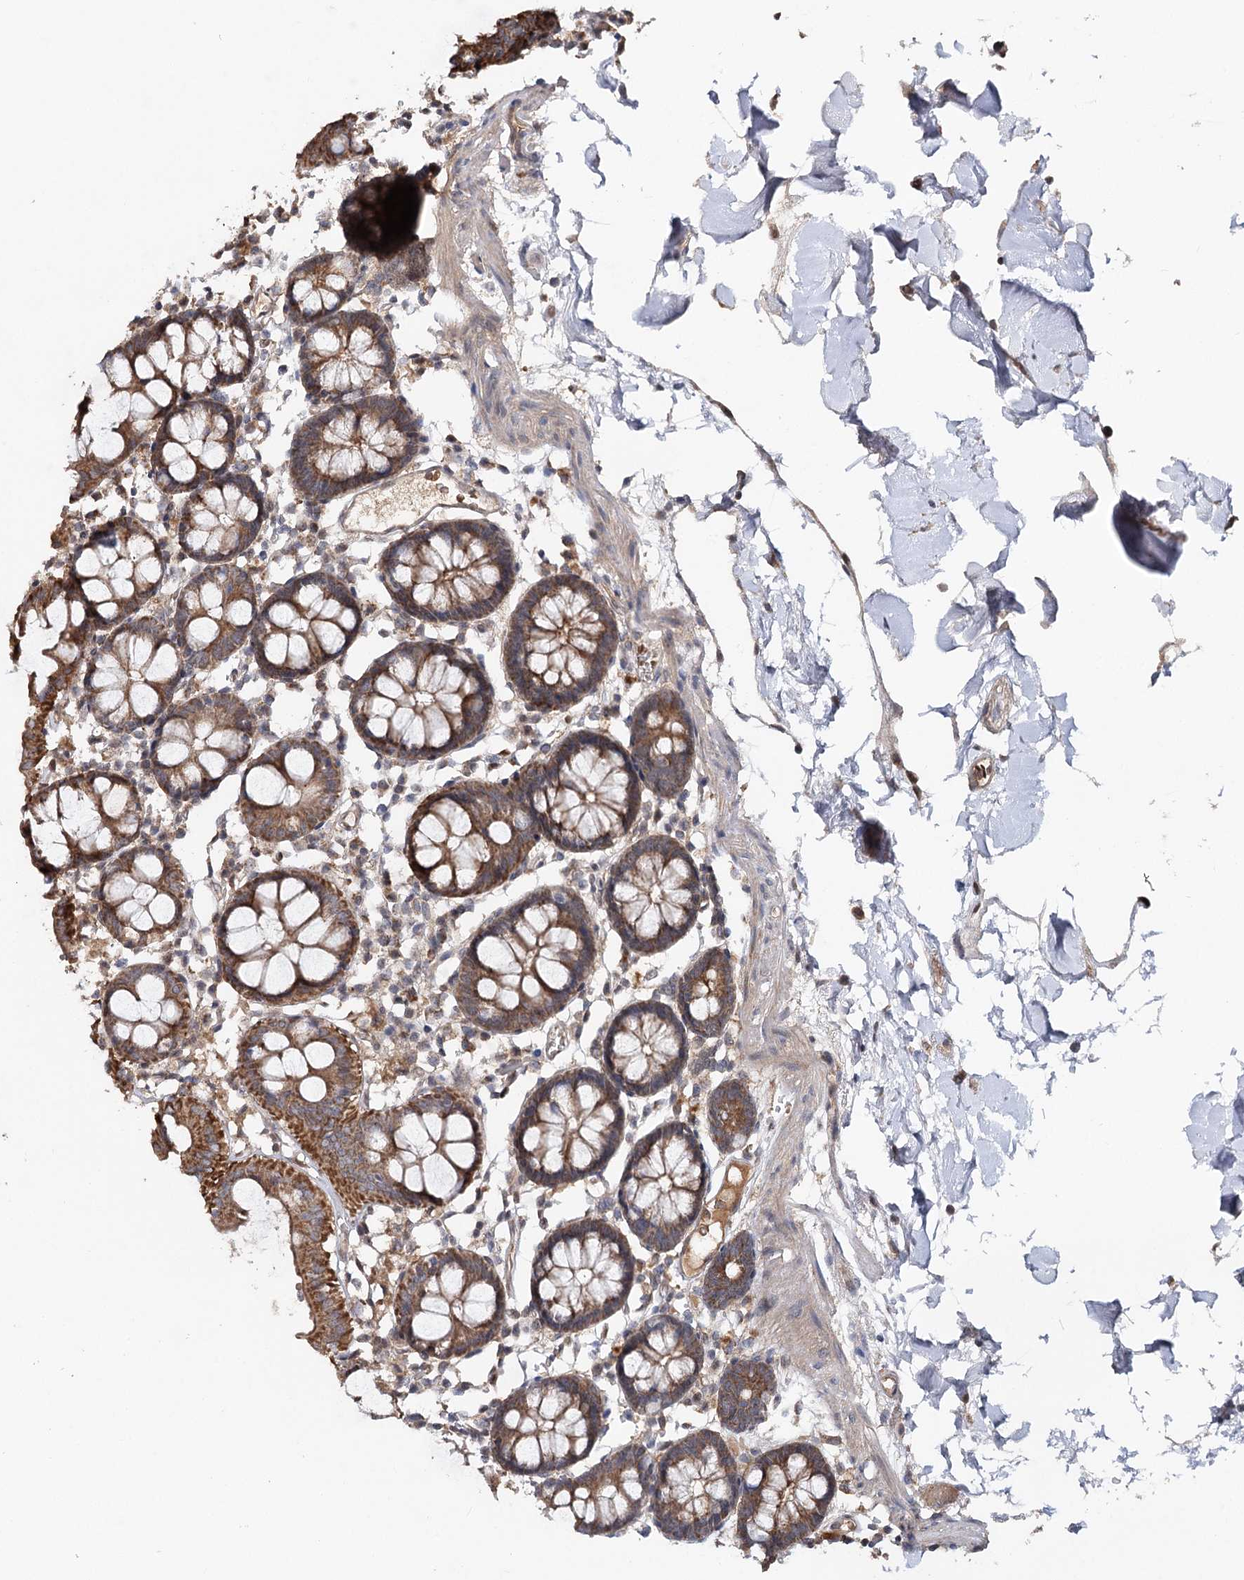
{"staining": {"intensity": "moderate", "quantity": ">75%", "location": "cytoplasmic/membranous"}, "tissue": "colon", "cell_type": "Endothelial cells", "image_type": "normal", "snomed": [{"axis": "morphology", "description": "Normal tissue, NOS"}, {"axis": "topography", "description": "Colon"}], "caption": "The image reveals immunohistochemical staining of normal colon. There is moderate cytoplasmic/membranous staining is seen in approximately >75% of endothelial cells.", "gene": "MSANTD2", "patient": {"sex": "male", "age": 75}}